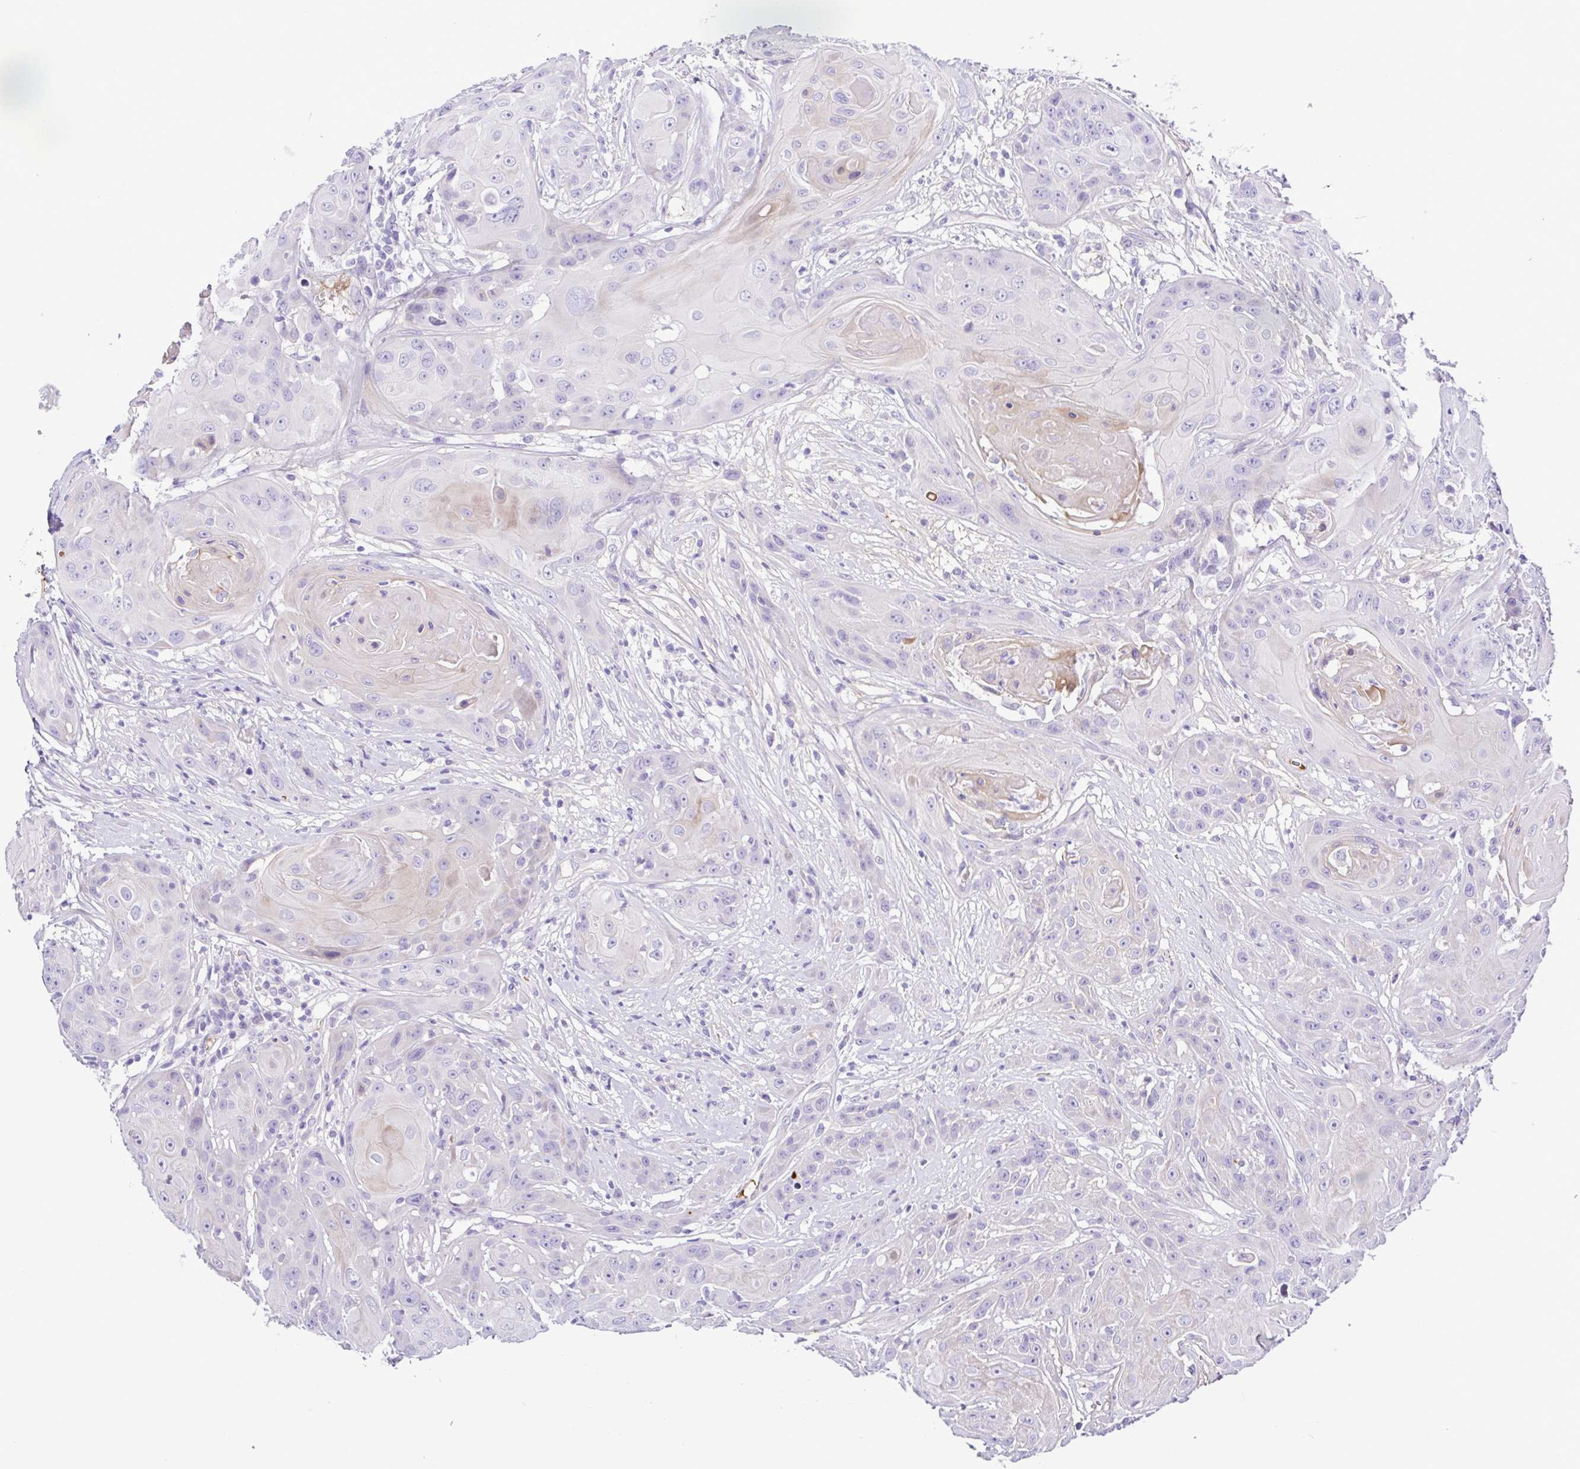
{"staining": {"intensity": "negative", "quantity": "none", "location": "none"}, "tissue": "head and neck cancer", "cell_type": "Tumor cells", "image_type": "cancer", "snomed": [{"axis": "morphology", "description": "Squamous cell carcinoma, NOS"}, {"axis": "topography", "description": "Skin"}, {"axis": "topography", "description": "Head-Neck"}], "caption": "Immunohistochemistry (IHC) photomicrograph of head and neck cancer (squamous cell carcinoma) stained for a protein (brown), which displays no staining in tumor cells.", "gene": "GABBR2", "patient": {"sex": "male", "age": 80}}